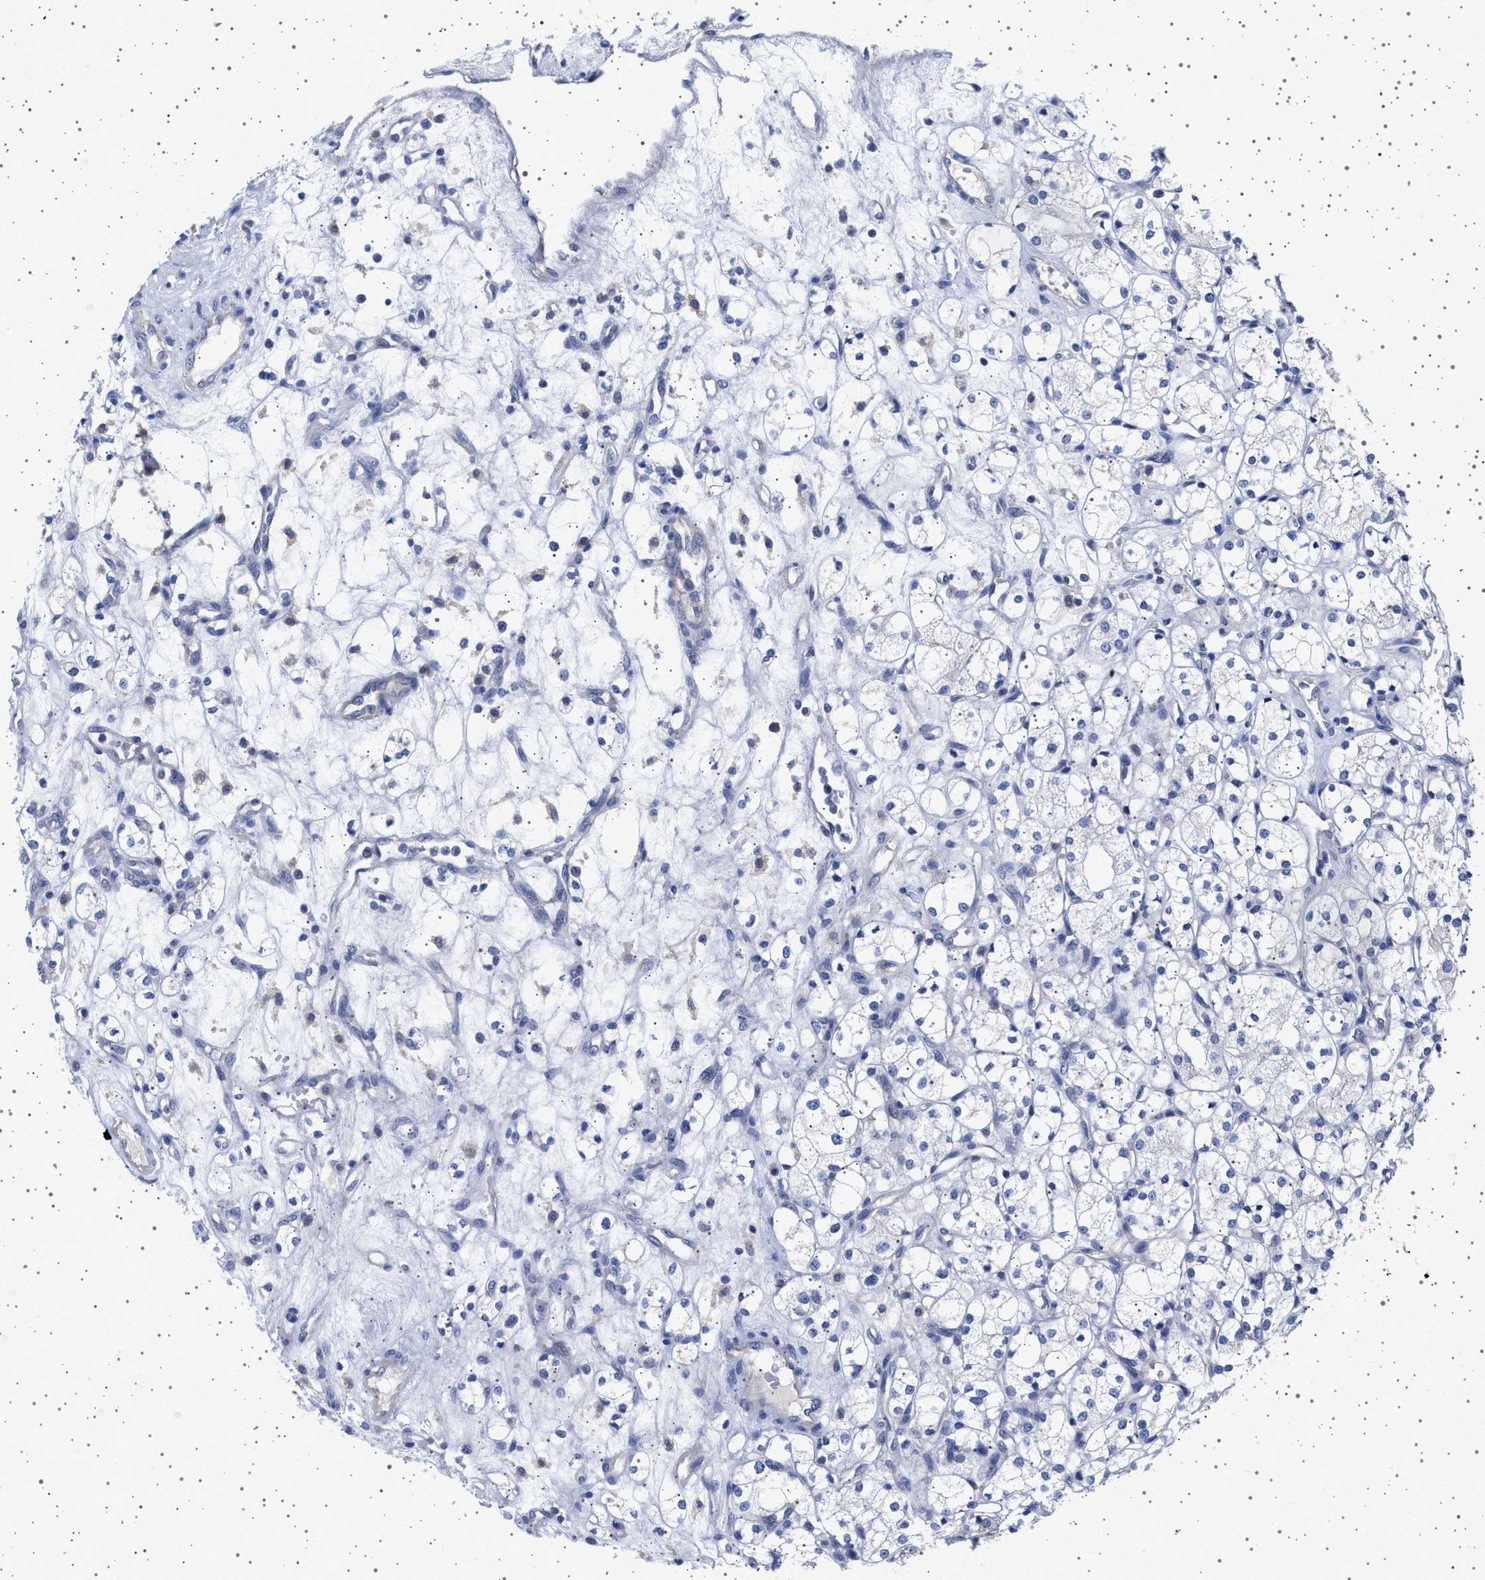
{"staining": {"intensity": "negative", "quantity": "none", "location": "none"}, "tissue": "renal cancer", "cell_type": "Tumor cells", "image_type": "cancer", "snomed": [{"axis": "morphology", "description": "Adenocarcinoma, NOS"}, {"axis": "topography", "description": "Kidney"}], "caption": "Immunohistochemistry (IHC) image of human renal adenocarcinoma stained for a protein (brown), which exhibits no expression in tumor cells. Nuclei are stained in blue.", "gene": "TRMT10B", "patient": {"sex": "male", "age": 77}}